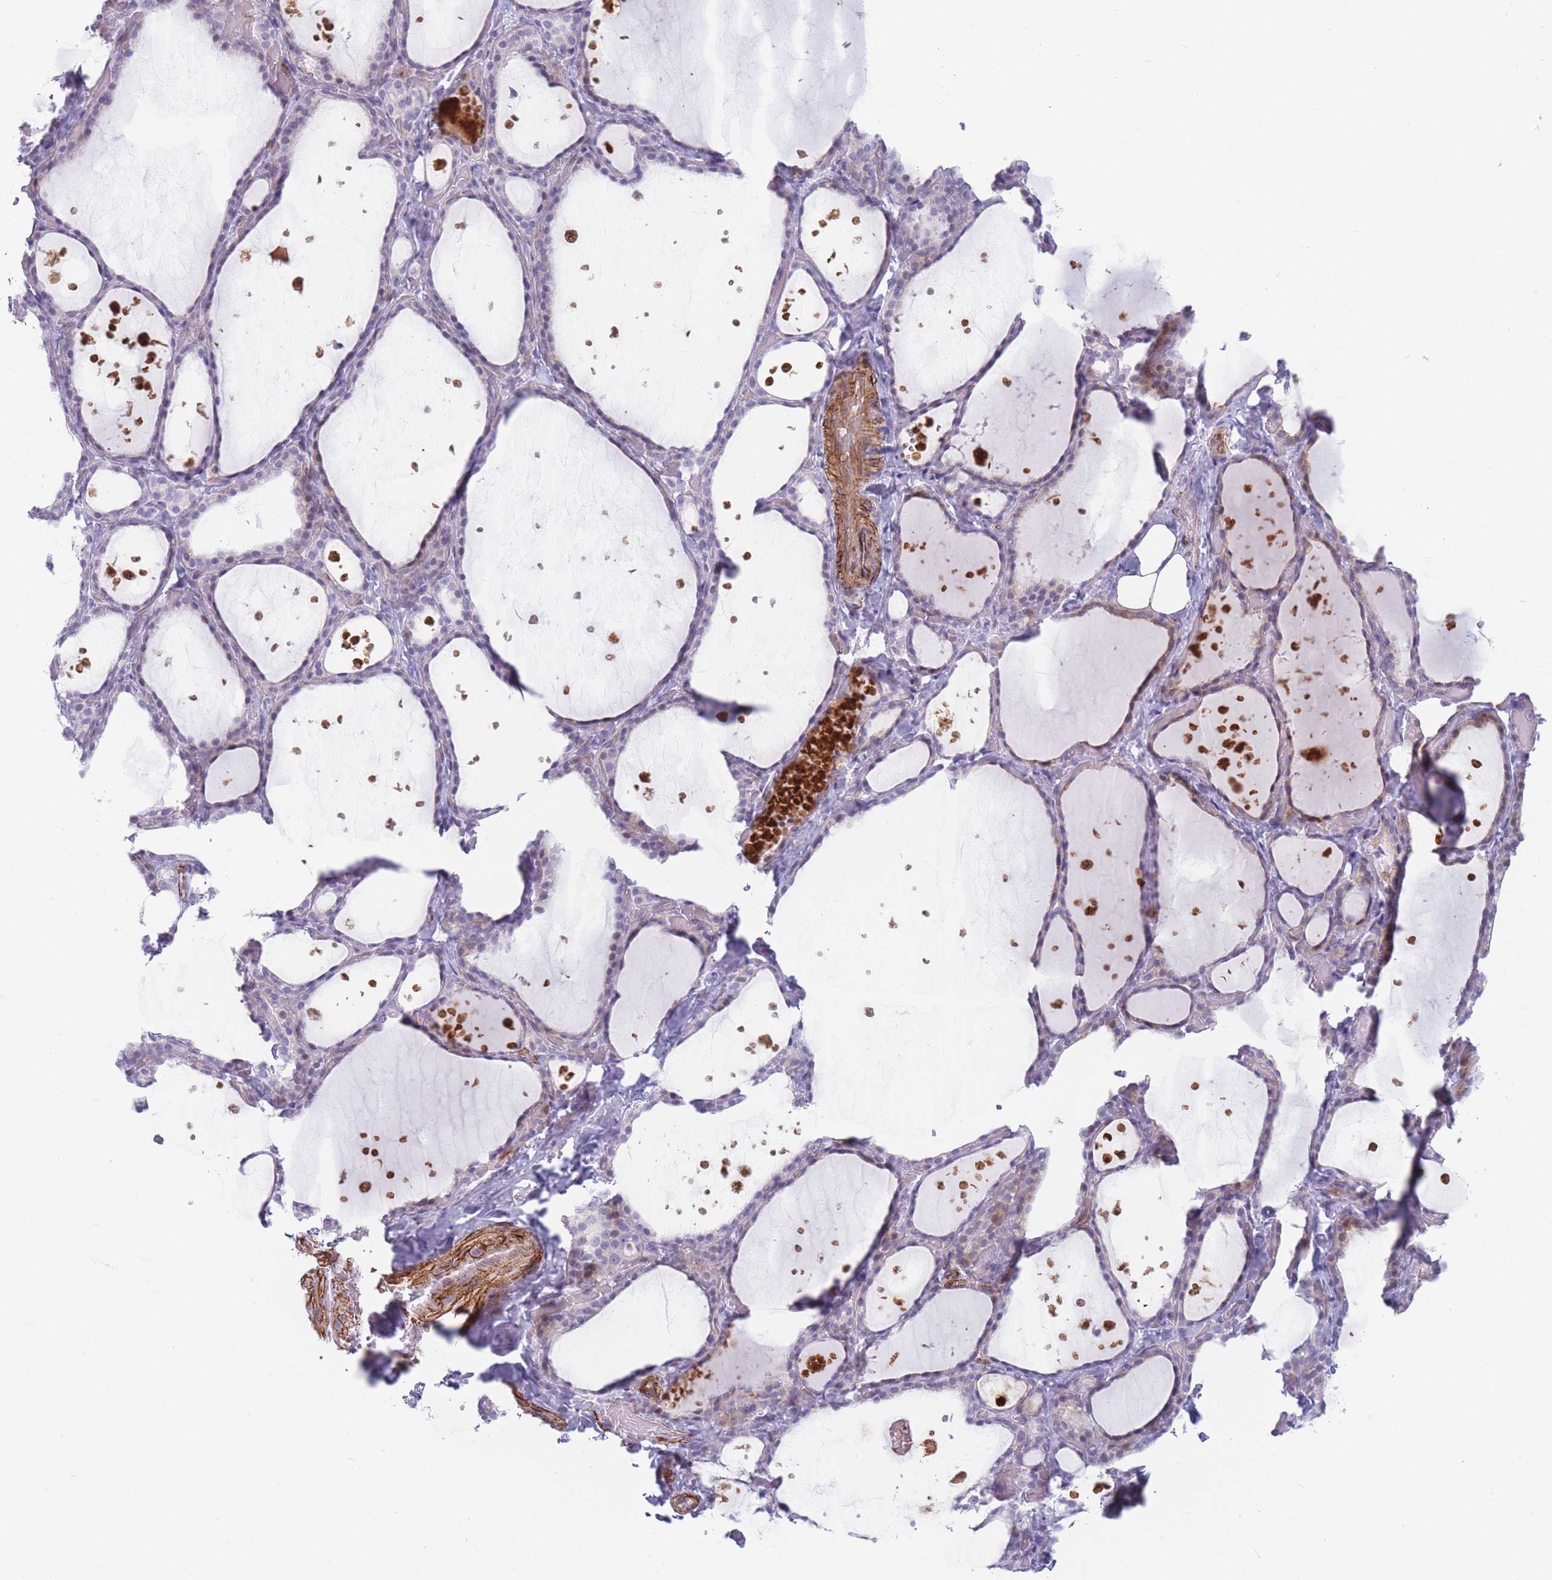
{"staining": {"intensity": "negative", "quantity": "none", "location": "none"}, "tissue": "thyroid gland", "cell_type": "Glandular cells", "image_type": "normal", "snomed": [{"axis": "morphology", "description": "Normal tissue, NOS"}, {"axis": "topography", "description": "Thyroid gland"}], "caption": "IHC histopathology image of normal thyroid gland: human thyroid gland stained with DAB shows no significant protein positivity in glandular cells.", "gene": "IFNA10", "patient": {"sex": "female", "age": 44}}